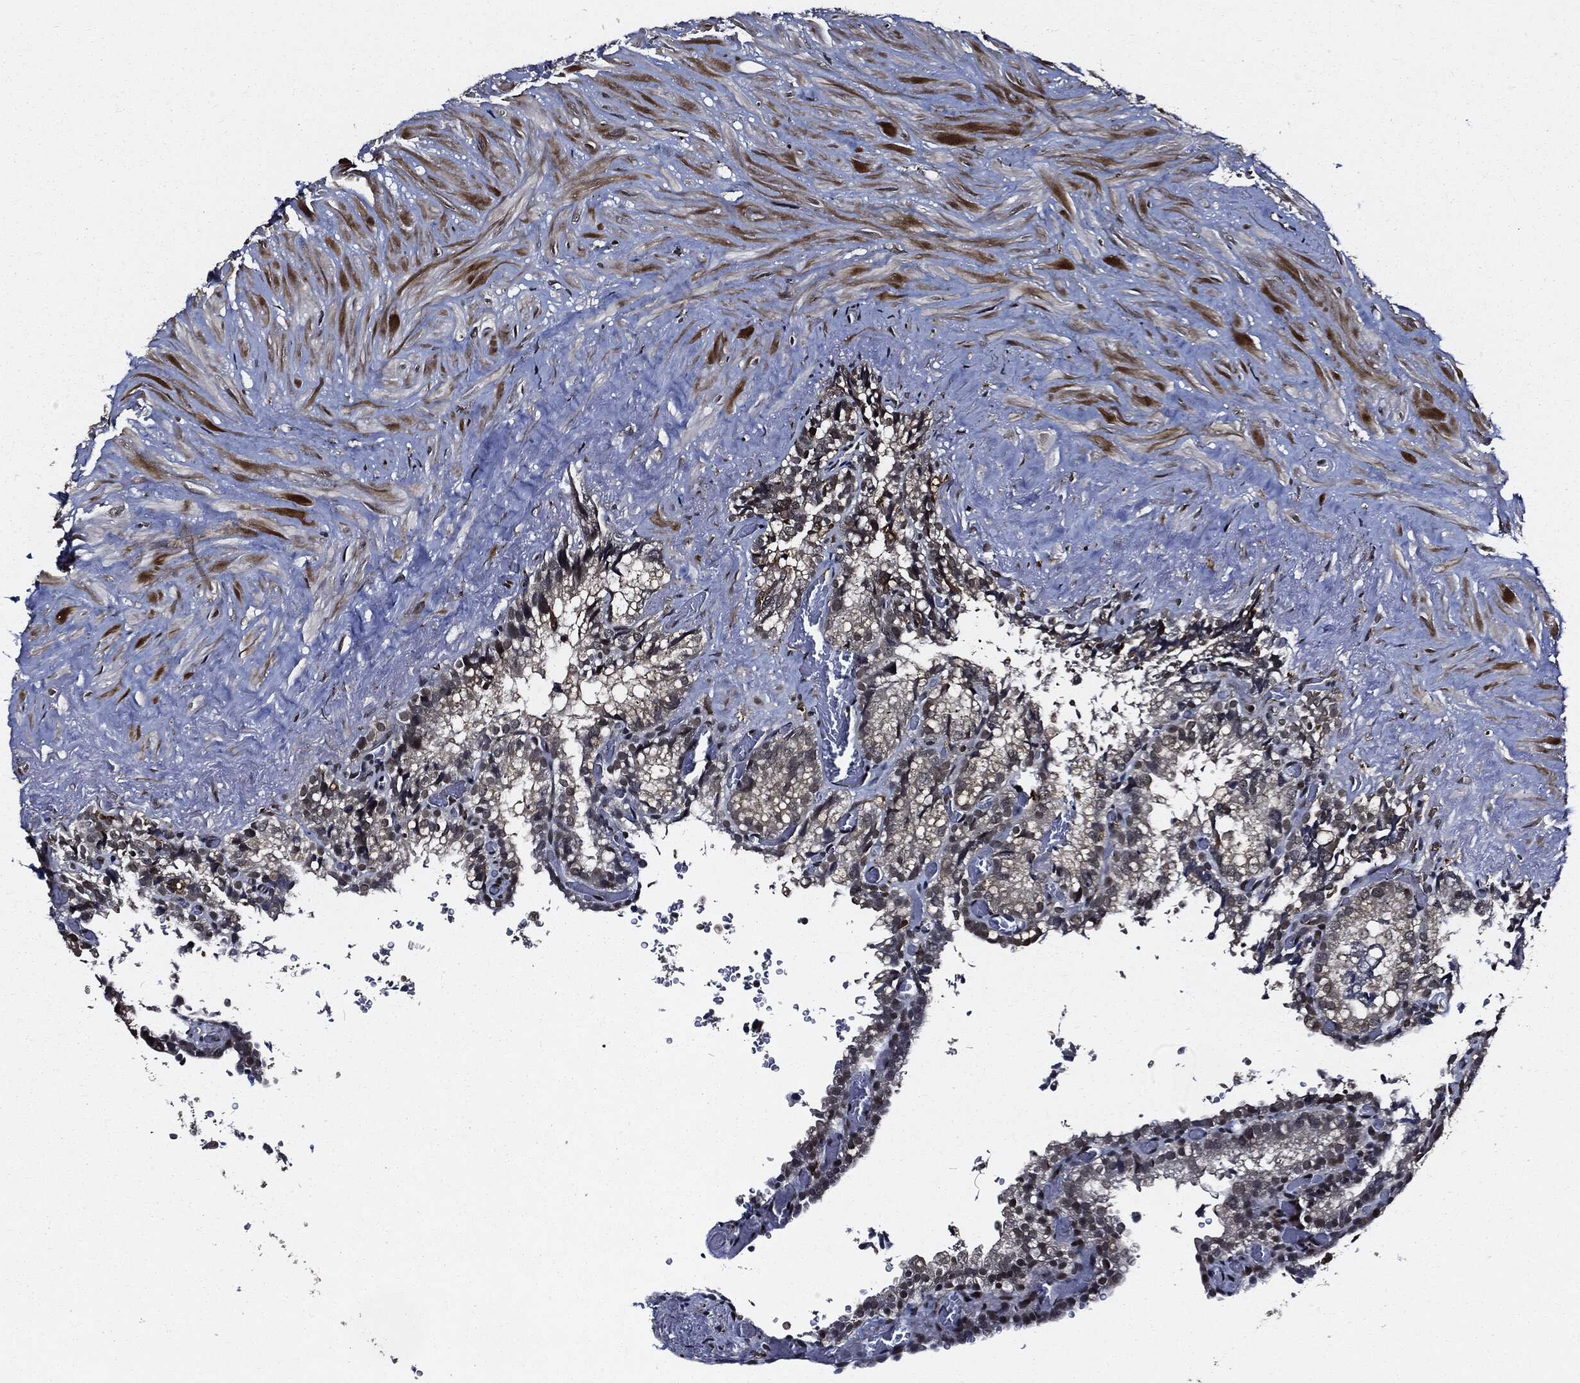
{"staining": {"intensity": "moderate", "quantity": "<25%", "location": "nuclear"}, "tissue": "seminal vesicle", "cell_type": "Glandular cells", "image_type": "normal", "snomed": [{"axis": "morphology", "description": "Normal tissue, NOS"}, {"axis": "topography", "description": "Seminal veicle"}], "caption": "A high-resolution micrograph shows immunohistochemistry (IHC) staining of unremarkable seminal vesicle, which shows moderate nuclear staining in about <25% of glandular cells. Nuclei are stained in blue.", "gene": "SUGT1", "patient": {"sex": "male", "age": 67}}